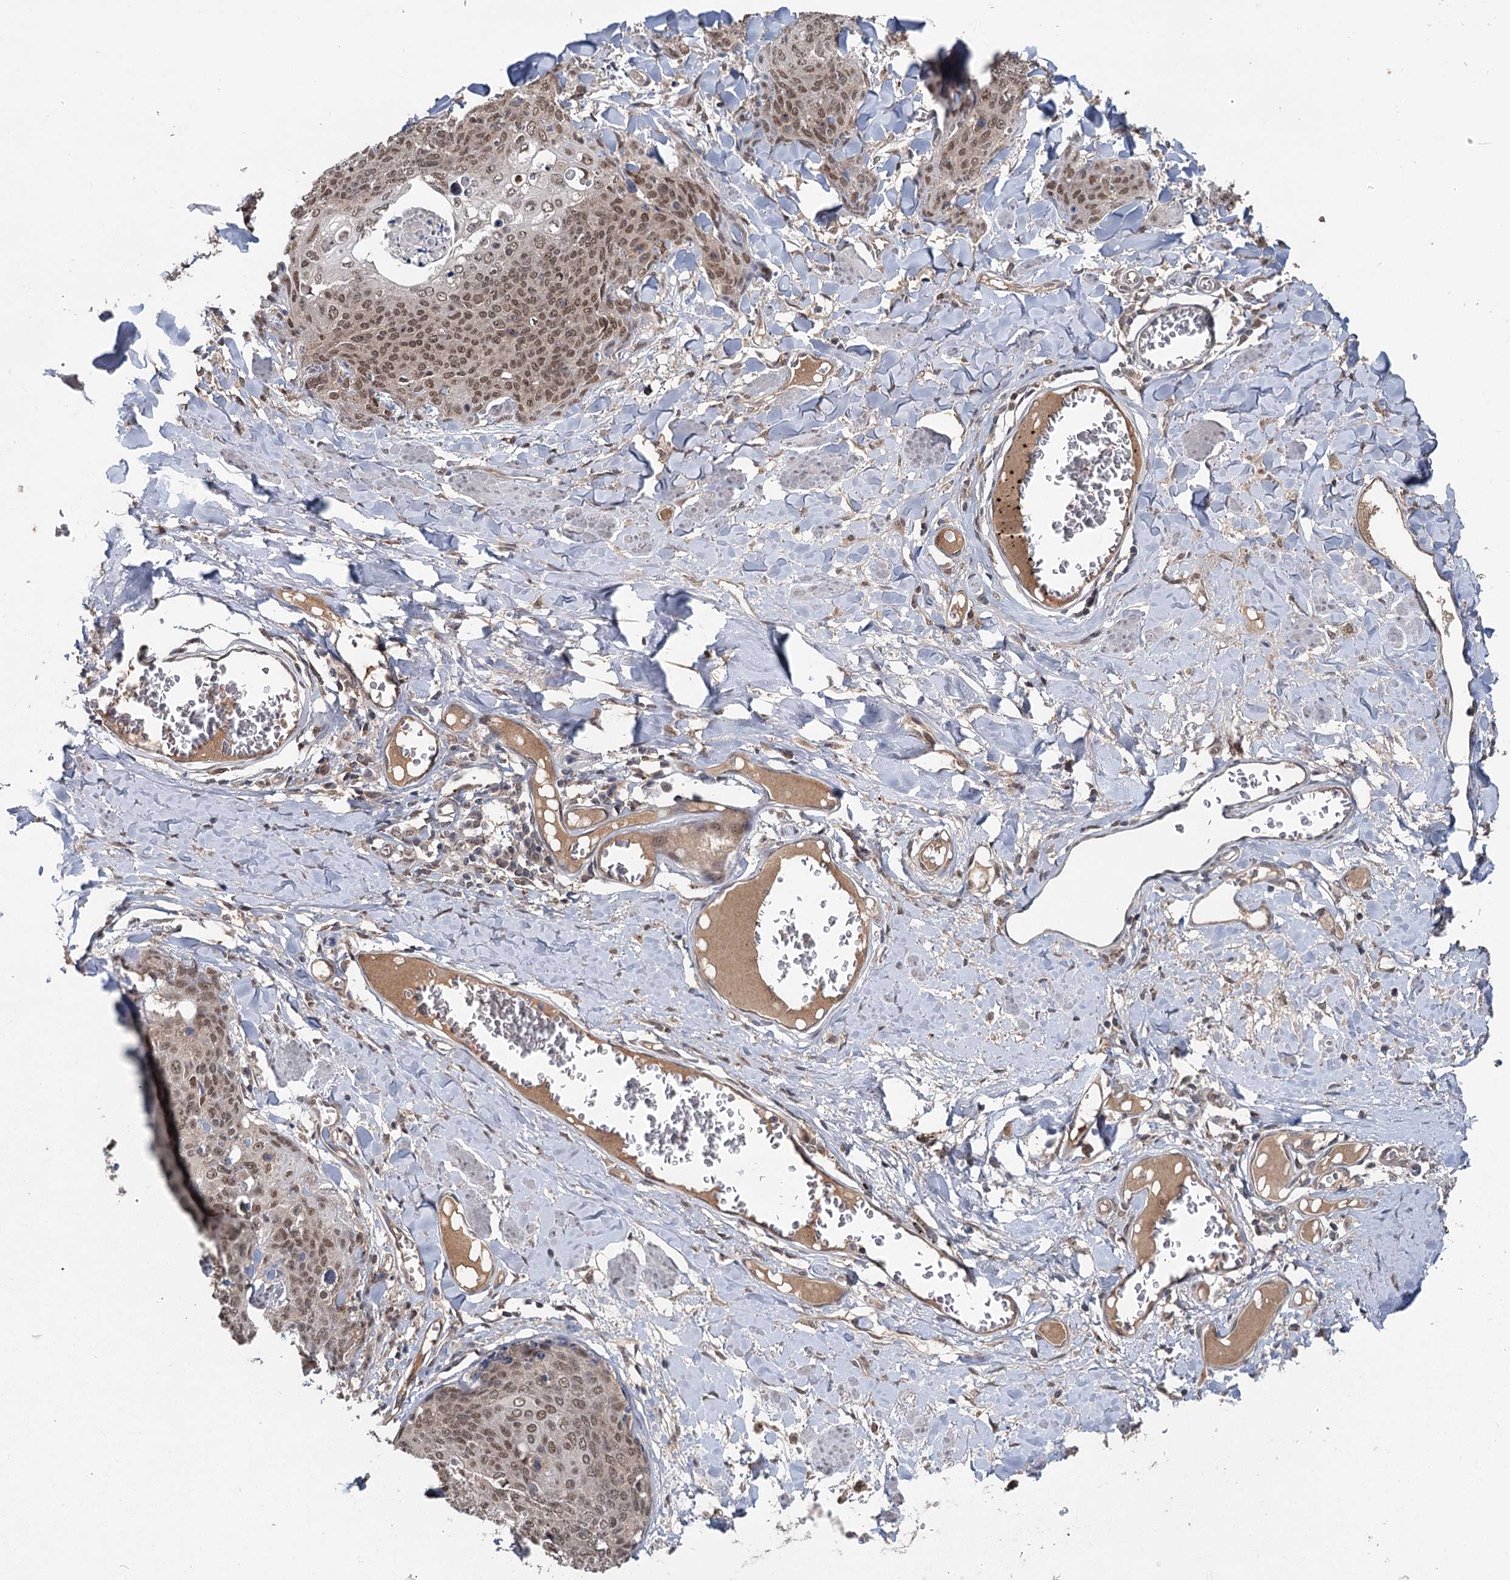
{"staining": {"intensity": "moderate", "quantity": ">75%", "location": "nuclear"}, "tissue": "skin cancer", "cell_type": "Tumor cells", "image_type": "cancer", "snomed": [{"axis": "morphology", "description": "Squamous cell carcinoma, NOS"}, {"axis": "topography", "description": "Skin"}, {"axis": "topography", "description": "Vulva"}], "caption": "Human skin cancer (squamous cell carcinoma) stained for a protein (brown) exhibits moderate nuclear positive staining in about >75% of tumor cells.", "gene": "MYG1", "patient": {"sex": "female", "age": 85}}